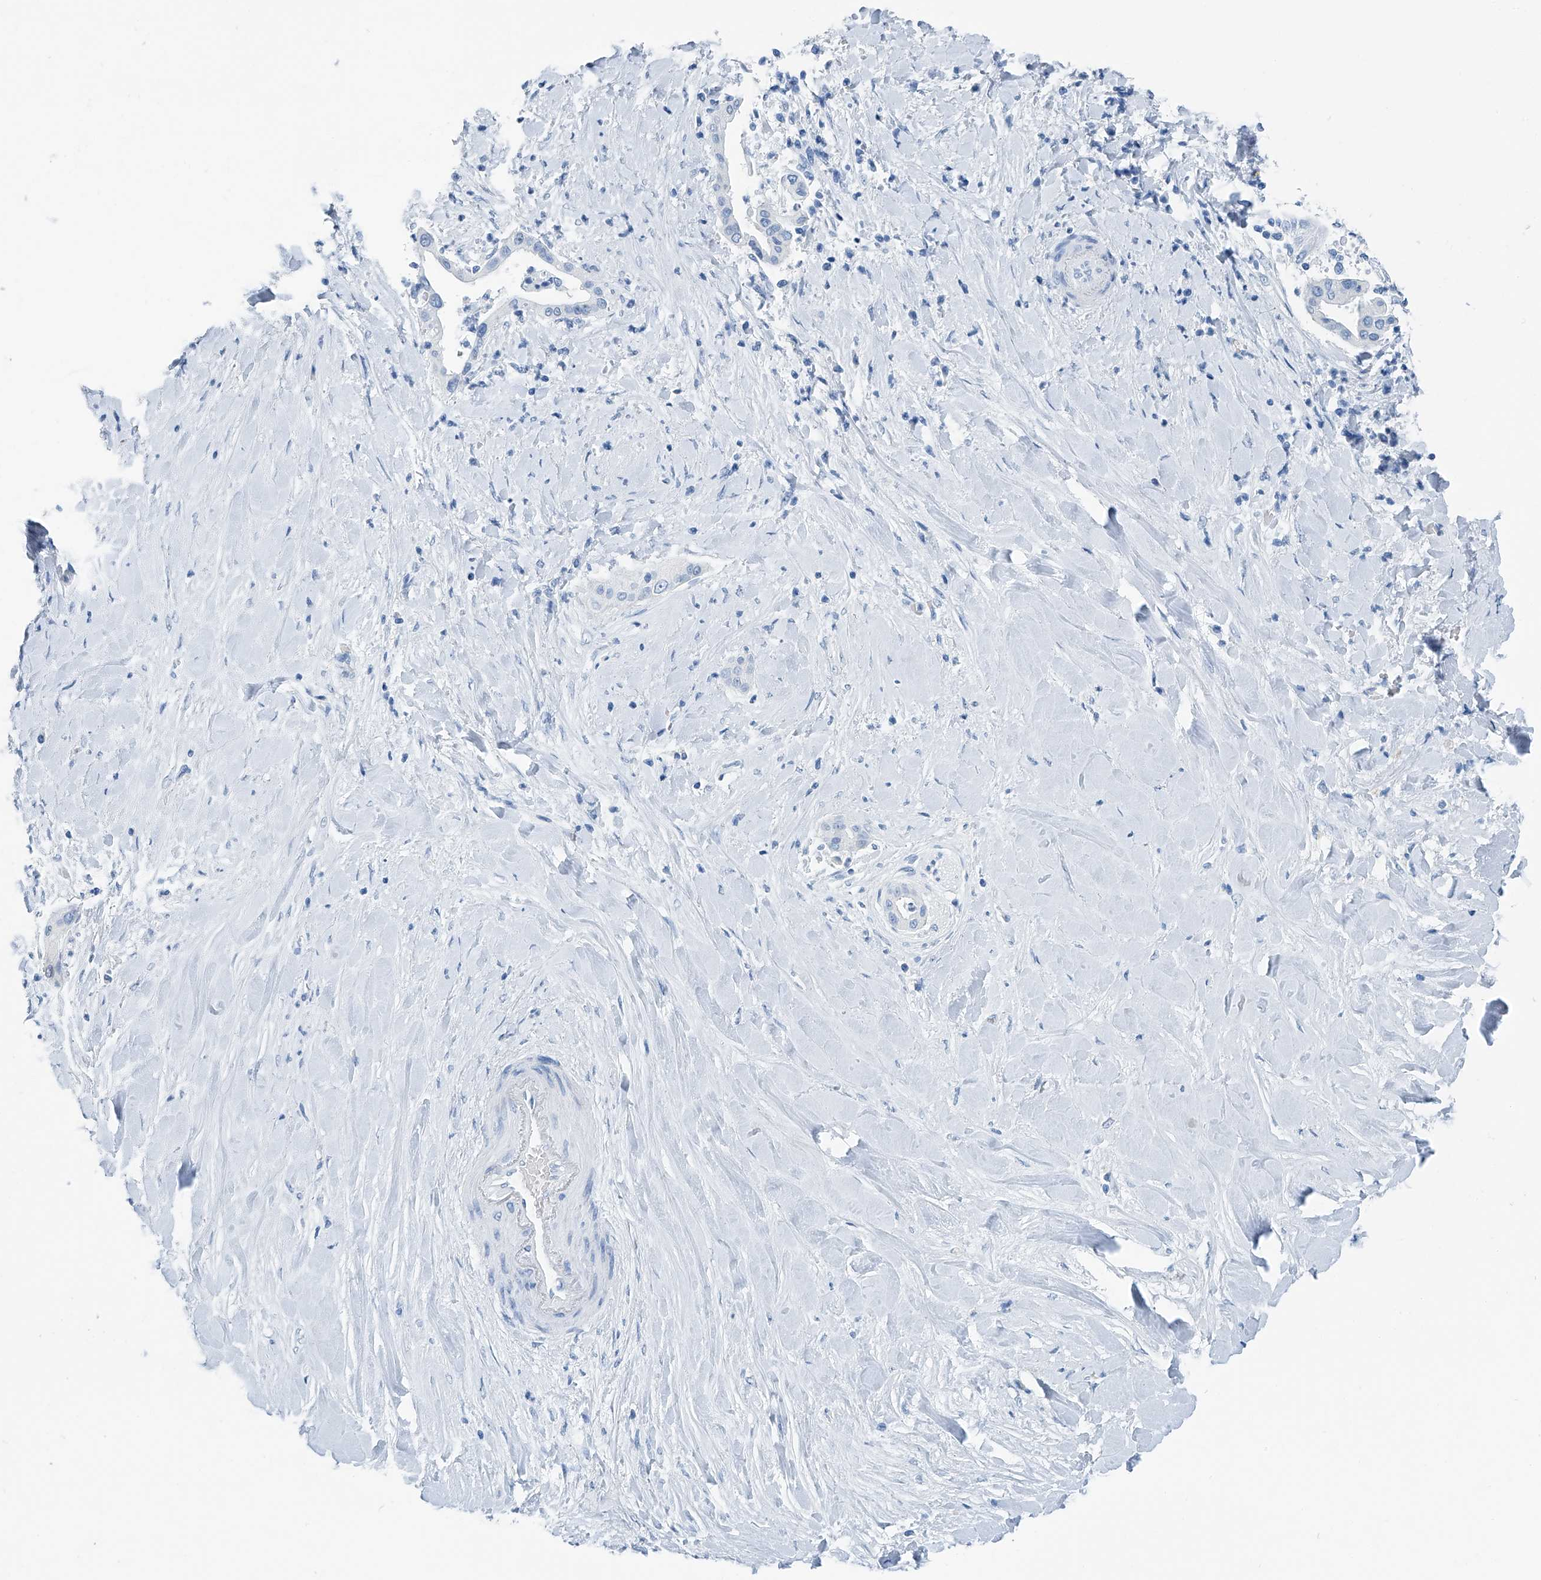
{"staining": {"intensity": "negative", "quantity": "none", "location": "none"}, "tissue": "liver cancer", "cell_type": "Tumor cells", "image_type": "cancer", "snomed": [{"axis": "morphology", "description": "Cholangiocarcinoma"}, {"axis": "topography", "description": "Liver"}], "caption": "Liver cancer (cholangiocarcinoma) was stained to show a protein in brown. There is no significant expression in tumor cells.", "gene": "CYP2A7", "patient": {"sex": "female", "age": 54}}